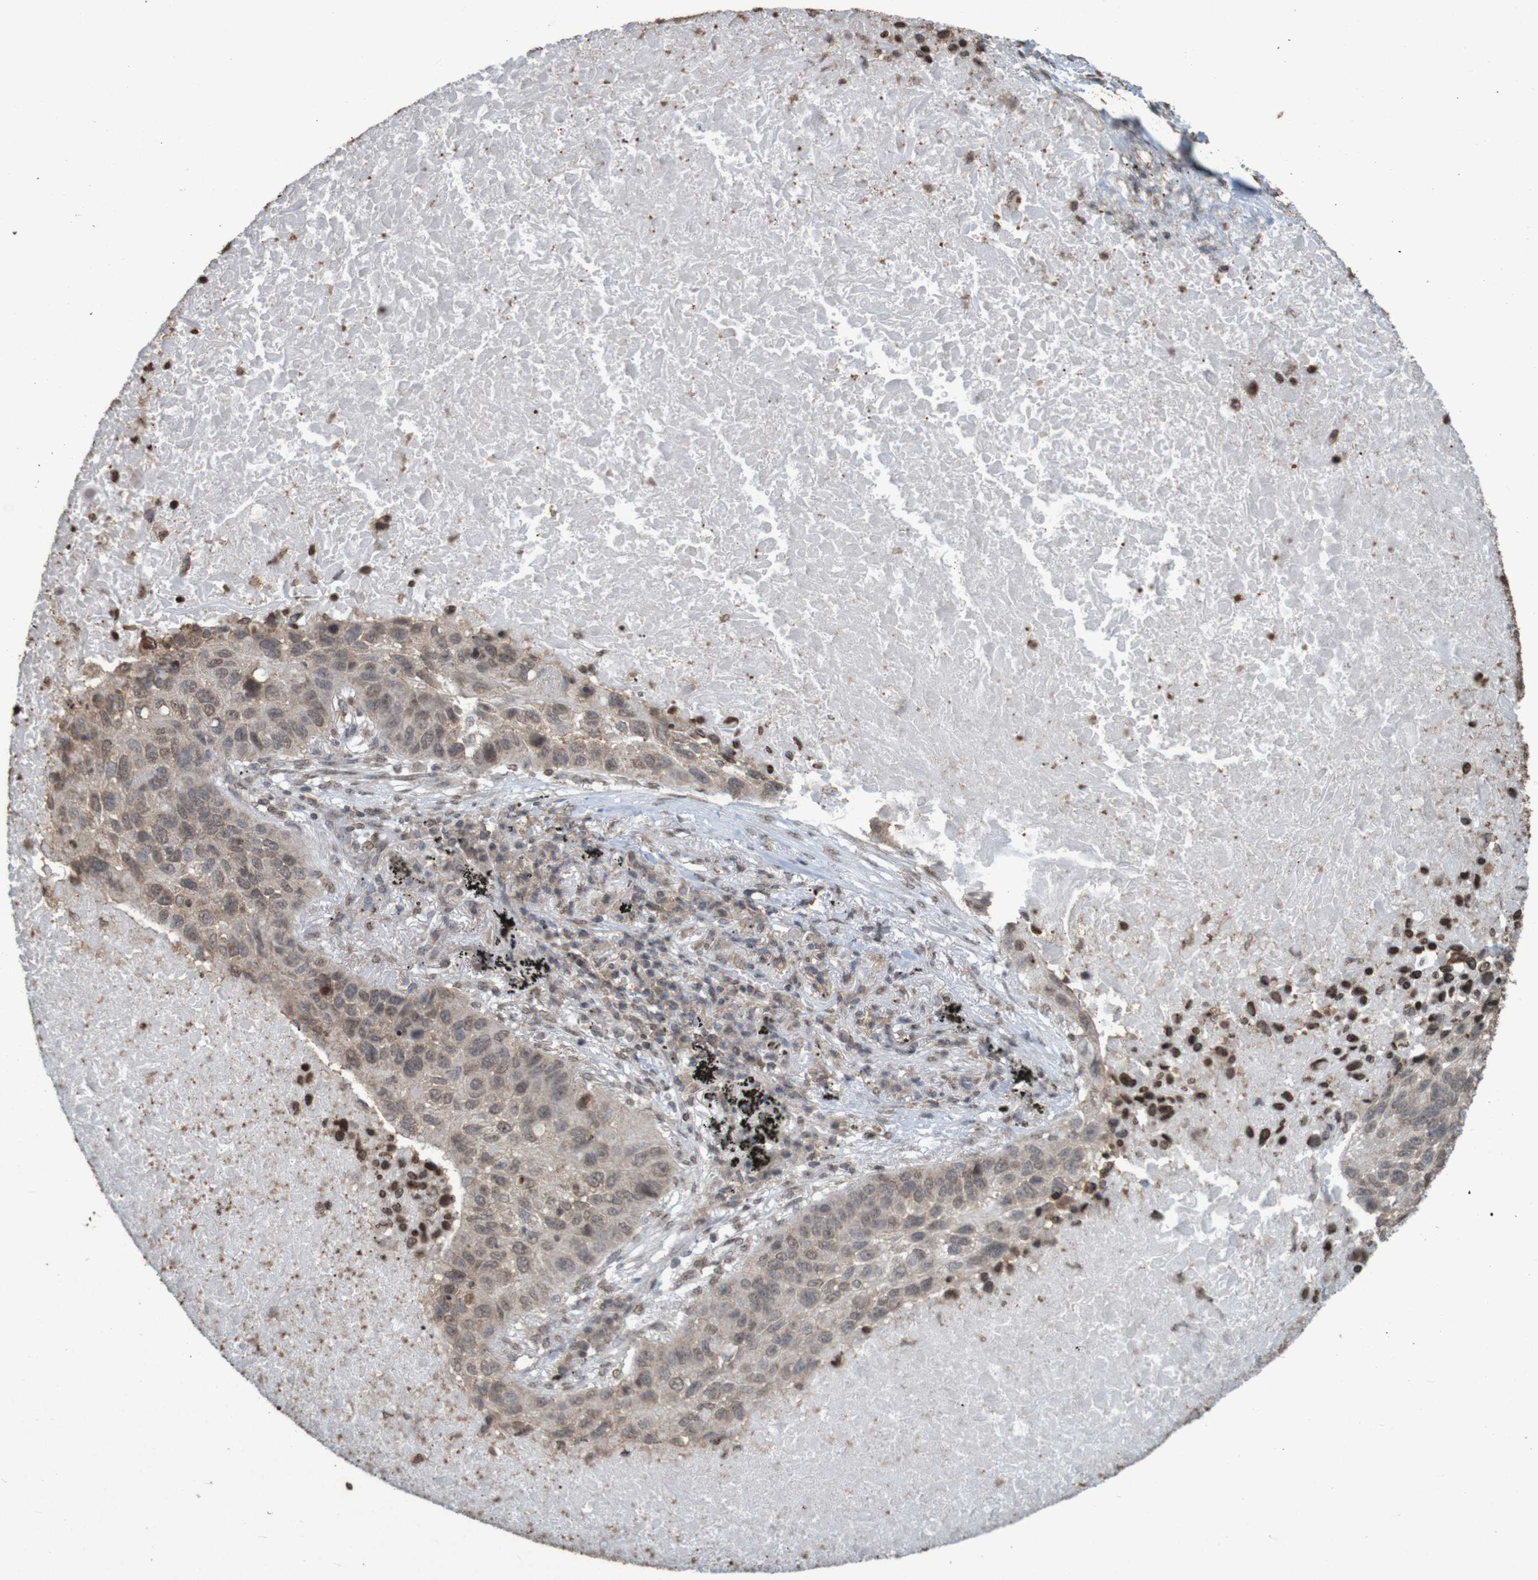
{"staining": {"intensity": "weak", "quantity": ">75%", "location": "cytoplasmic/membranous,nuclear"}, "tissue": "lung cancer", "cell_type": "Tumor cells", "image_type": "cancer", "snomed": [{"axis": "morphology", "description": "Squamous cell carcinoma, NOS"}, {"axis": "topography", "description": "Lung"}], "caption": "Lung cancer (squamous cell carcinoma) tissue exhibits weak cytoplasmic/membranous and nuclear expression in approximately >75% of tumor cells, visualized by immunohistochemistry.", "gene": "GFI1", "patient": {"sex": "male", "age": 57}}